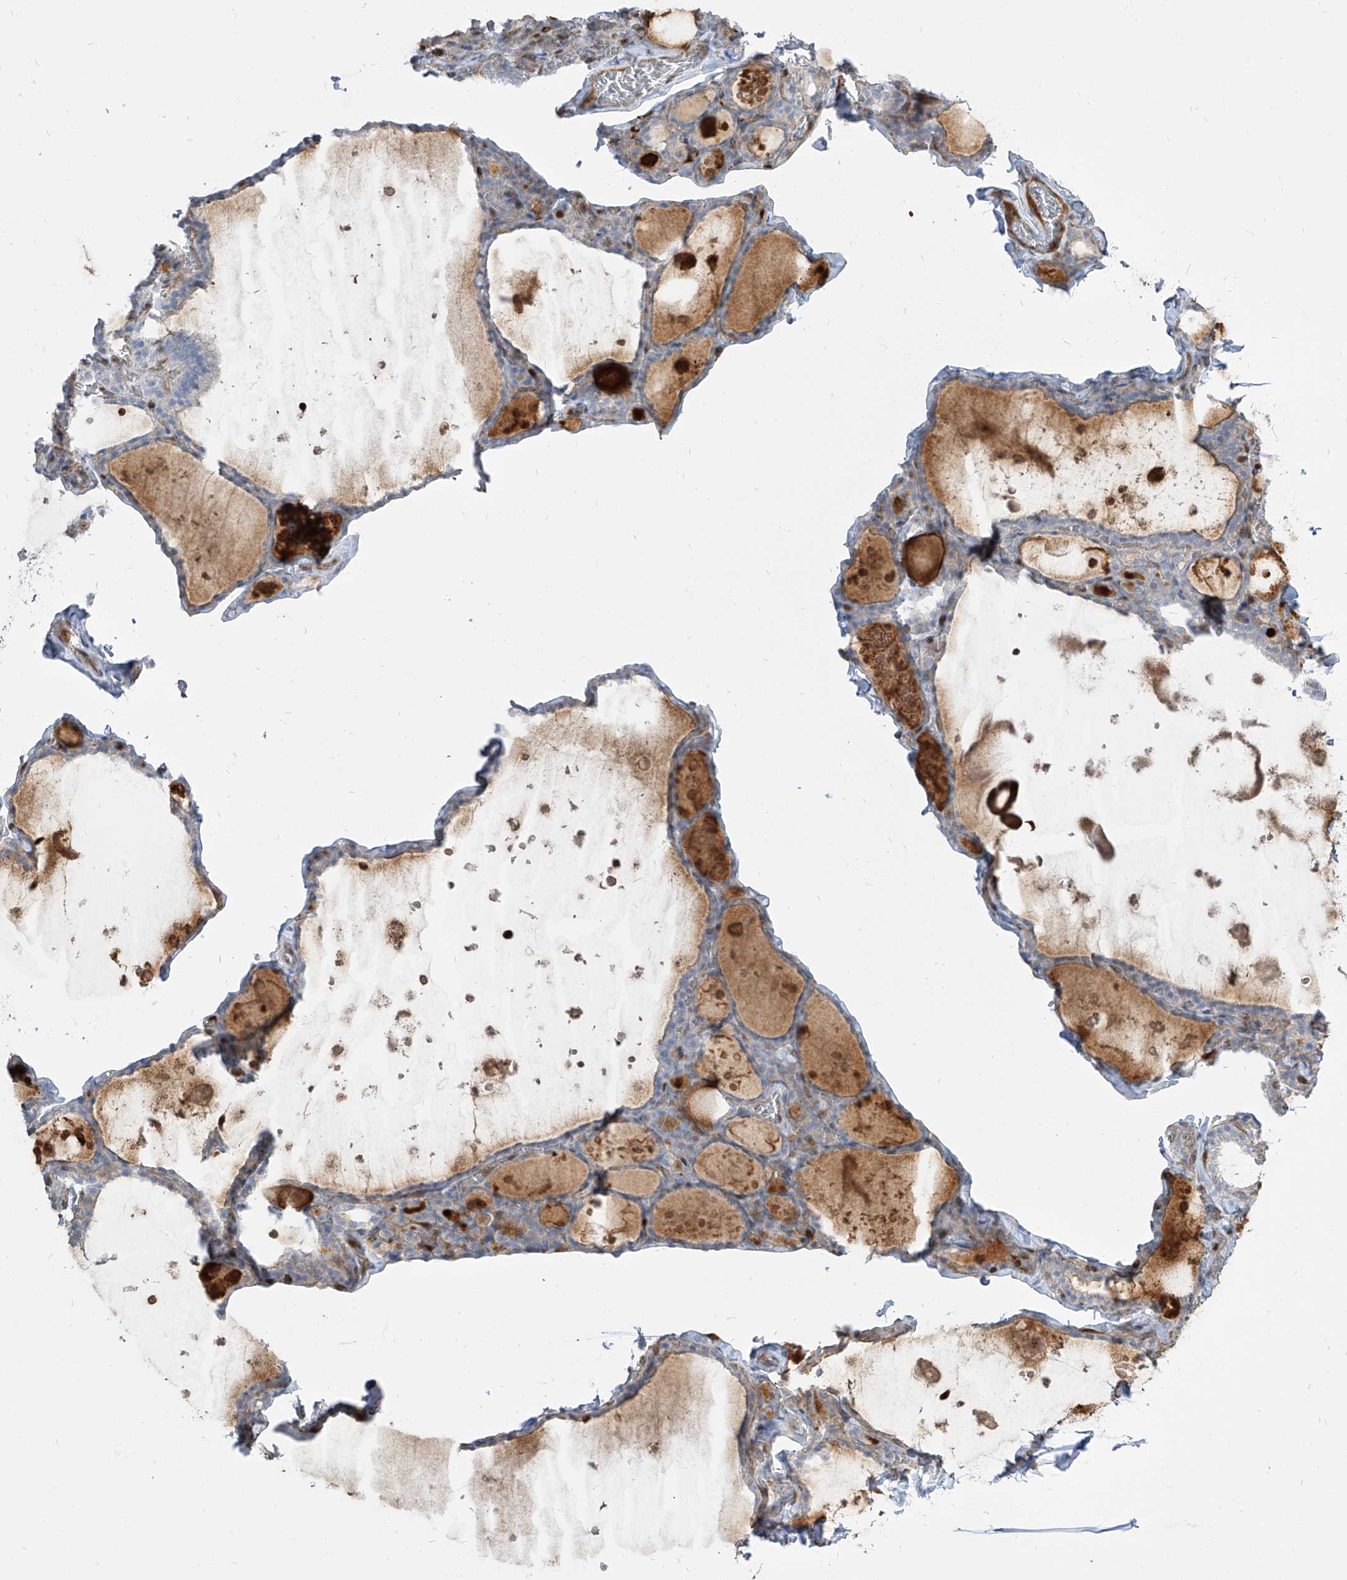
{"staining": {"intensity": "negative", "quantity": "none", "location": "none"}, "tissue": "thyroid gland", "cell_type": "Glandular cells", "image_type": "normal", "snomed": [{"axis": "morphology", "description": "Normal tissue, NOS"}, {"axis": "topography", "description": "Thyroid gland"}], "caption": "IHC photomicrograph of benign thyroid gland stained for a protein (brown), which demonstrates no expression in glandular cells. (IHC, brightfield microscopy, high magnification).", "gene": "KYNU", "patient": {"sex": "male", "age": 56}}